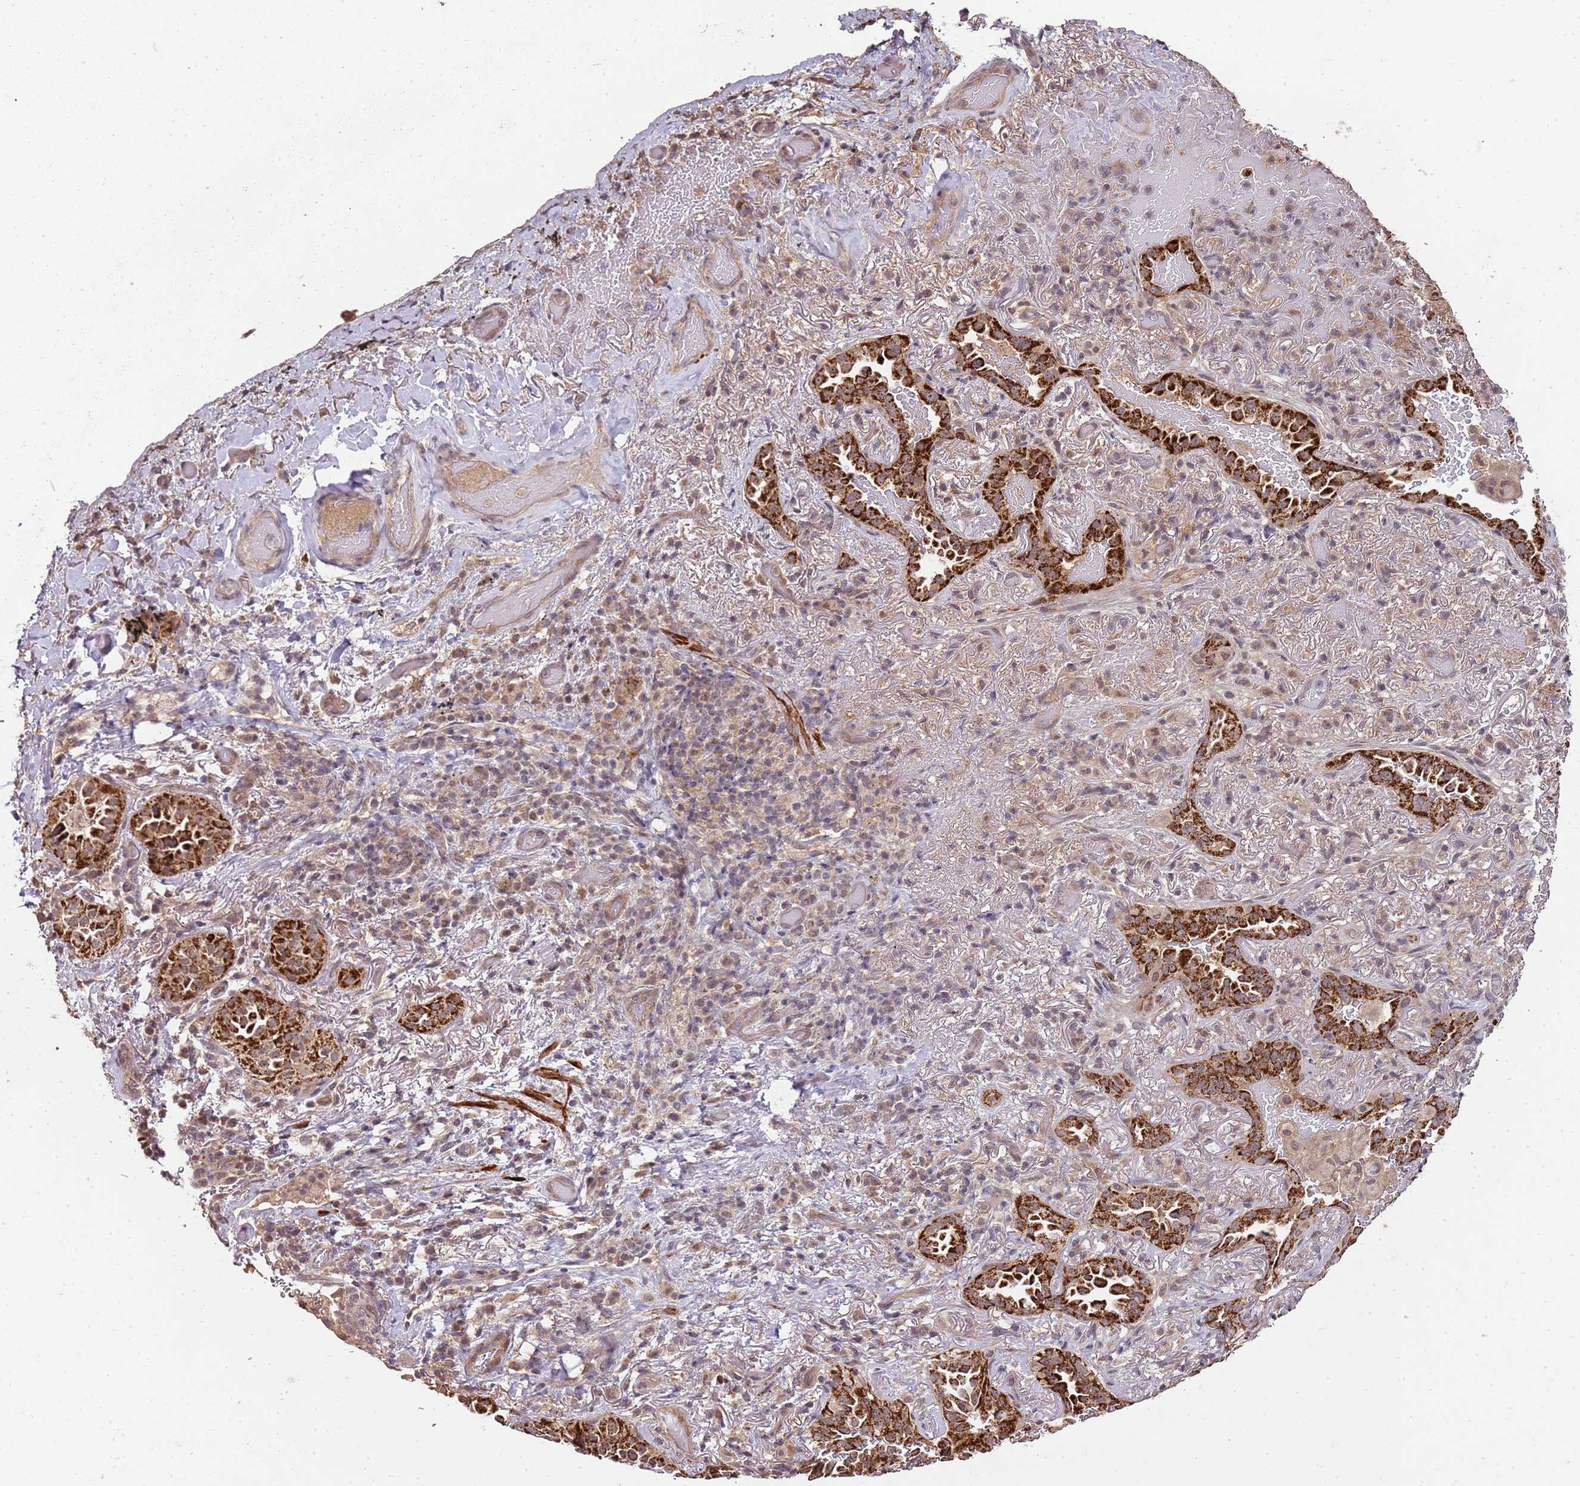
{"staining": {"intensity": "strong", "quantity": ">75%", "location": "cytoplasmic/membranous"}, "tissue": "lung cancer", "cell_type": "Tumor cells", "image_type": "cancer", "snomed": [{"axis": "morphology", "description": "Adenocarcinoma, NOS"}, {"axis": "topography", "description": "Lung"}], "caption": "Tumor cells reveal high levels of strong cytoplasmic/membranous staining in approximately >75% of cells in human adenocarcinoma (lung). The staining is performed using DAB (3,3'-diaminobenzidine) brown chromogen to label protein expression. The nuclei are counter-stained blue using hematoxylin.", "gene": "LIN37", "patient": {"sex": "female", "age": 69}}